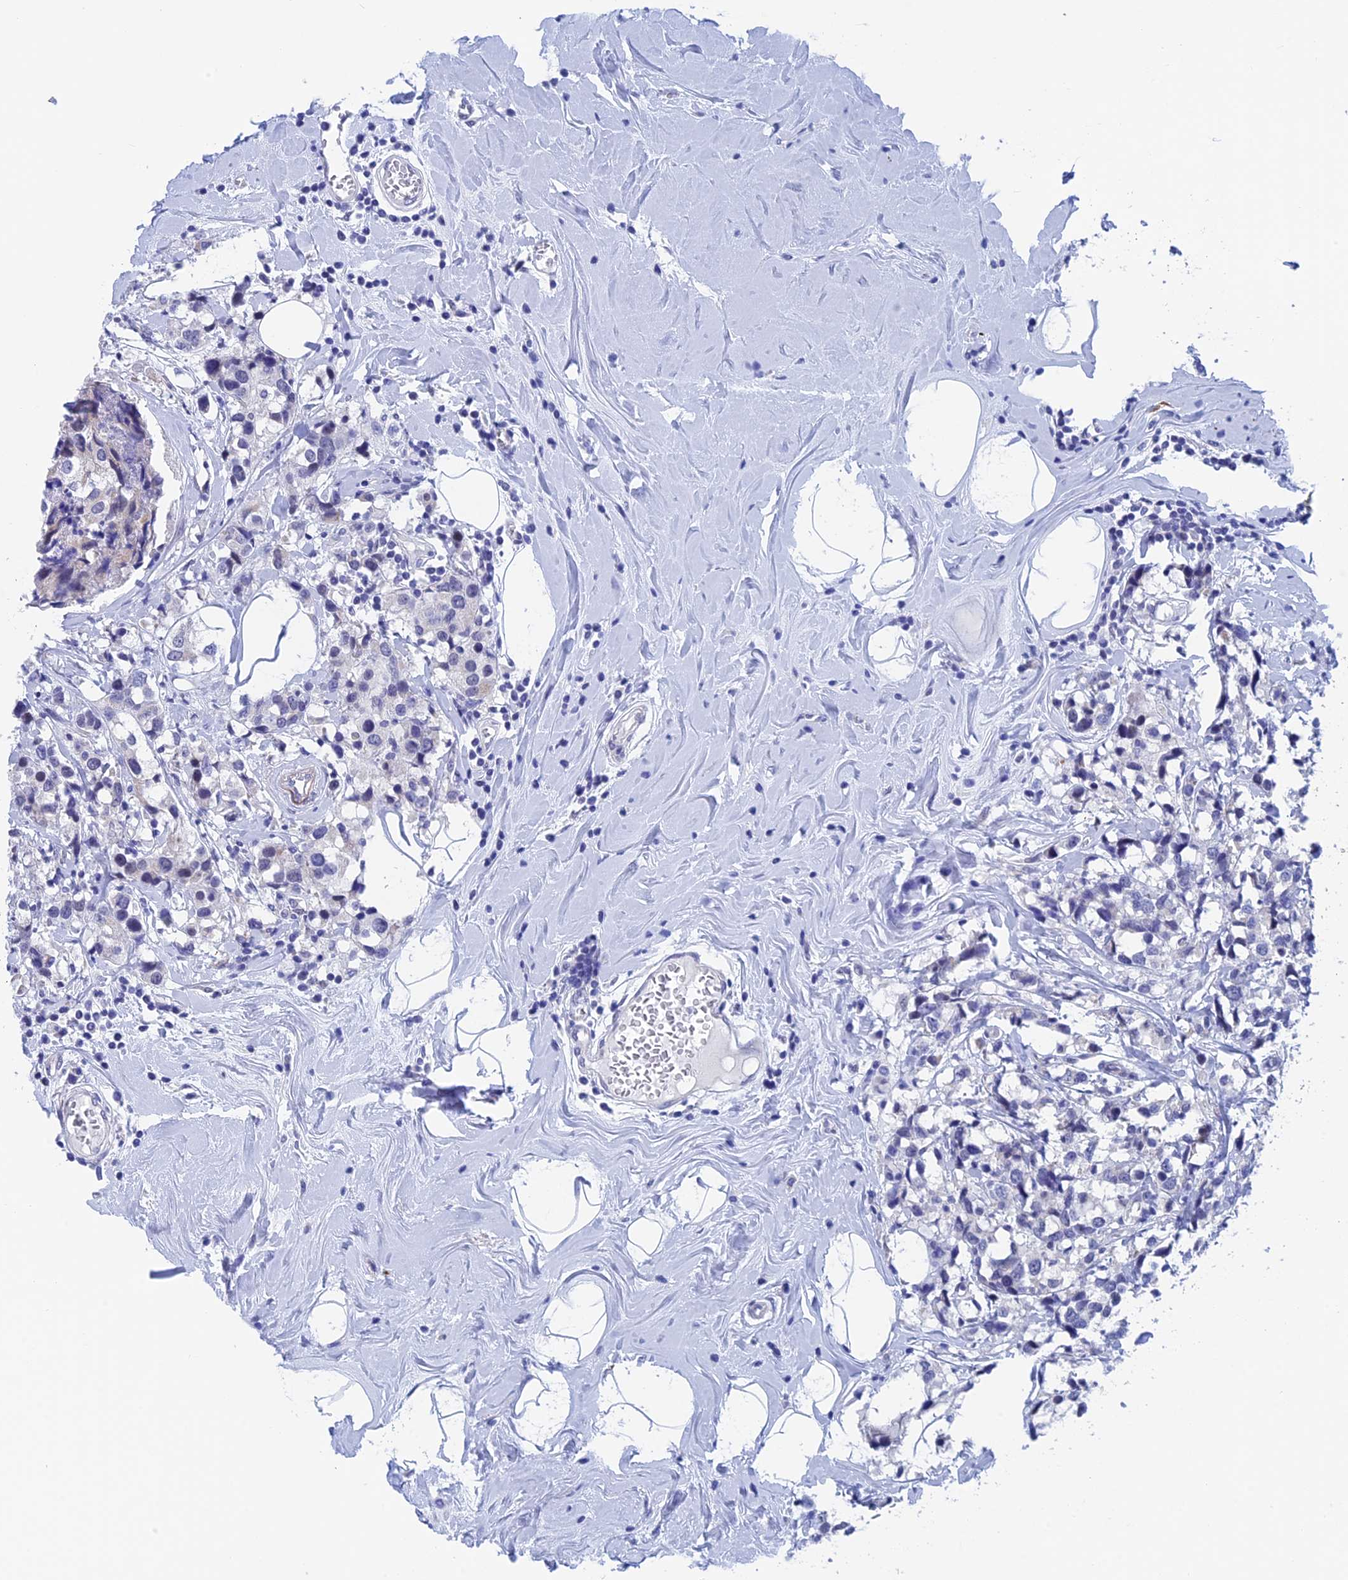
{"staining": {"intensity": "negative", "quantity": "none", "location": "none"}, "tissue": "breast cancer", "cell_type": "Tumor cells", "image_type": "cancer", "snomed": [{"axis": "morphology", "description": "Lobular carcinoma"}, {"axis": "topography", "description": "Breast"}], "caption": "An IHC image of breast cancer is shown. There is no staining in tumor cells of breast cancer. (DAB immunohistochemistry with hematoxylin counter stain).", "gene": "WDR83", "patient": {"sex": "female", "age": 59}}